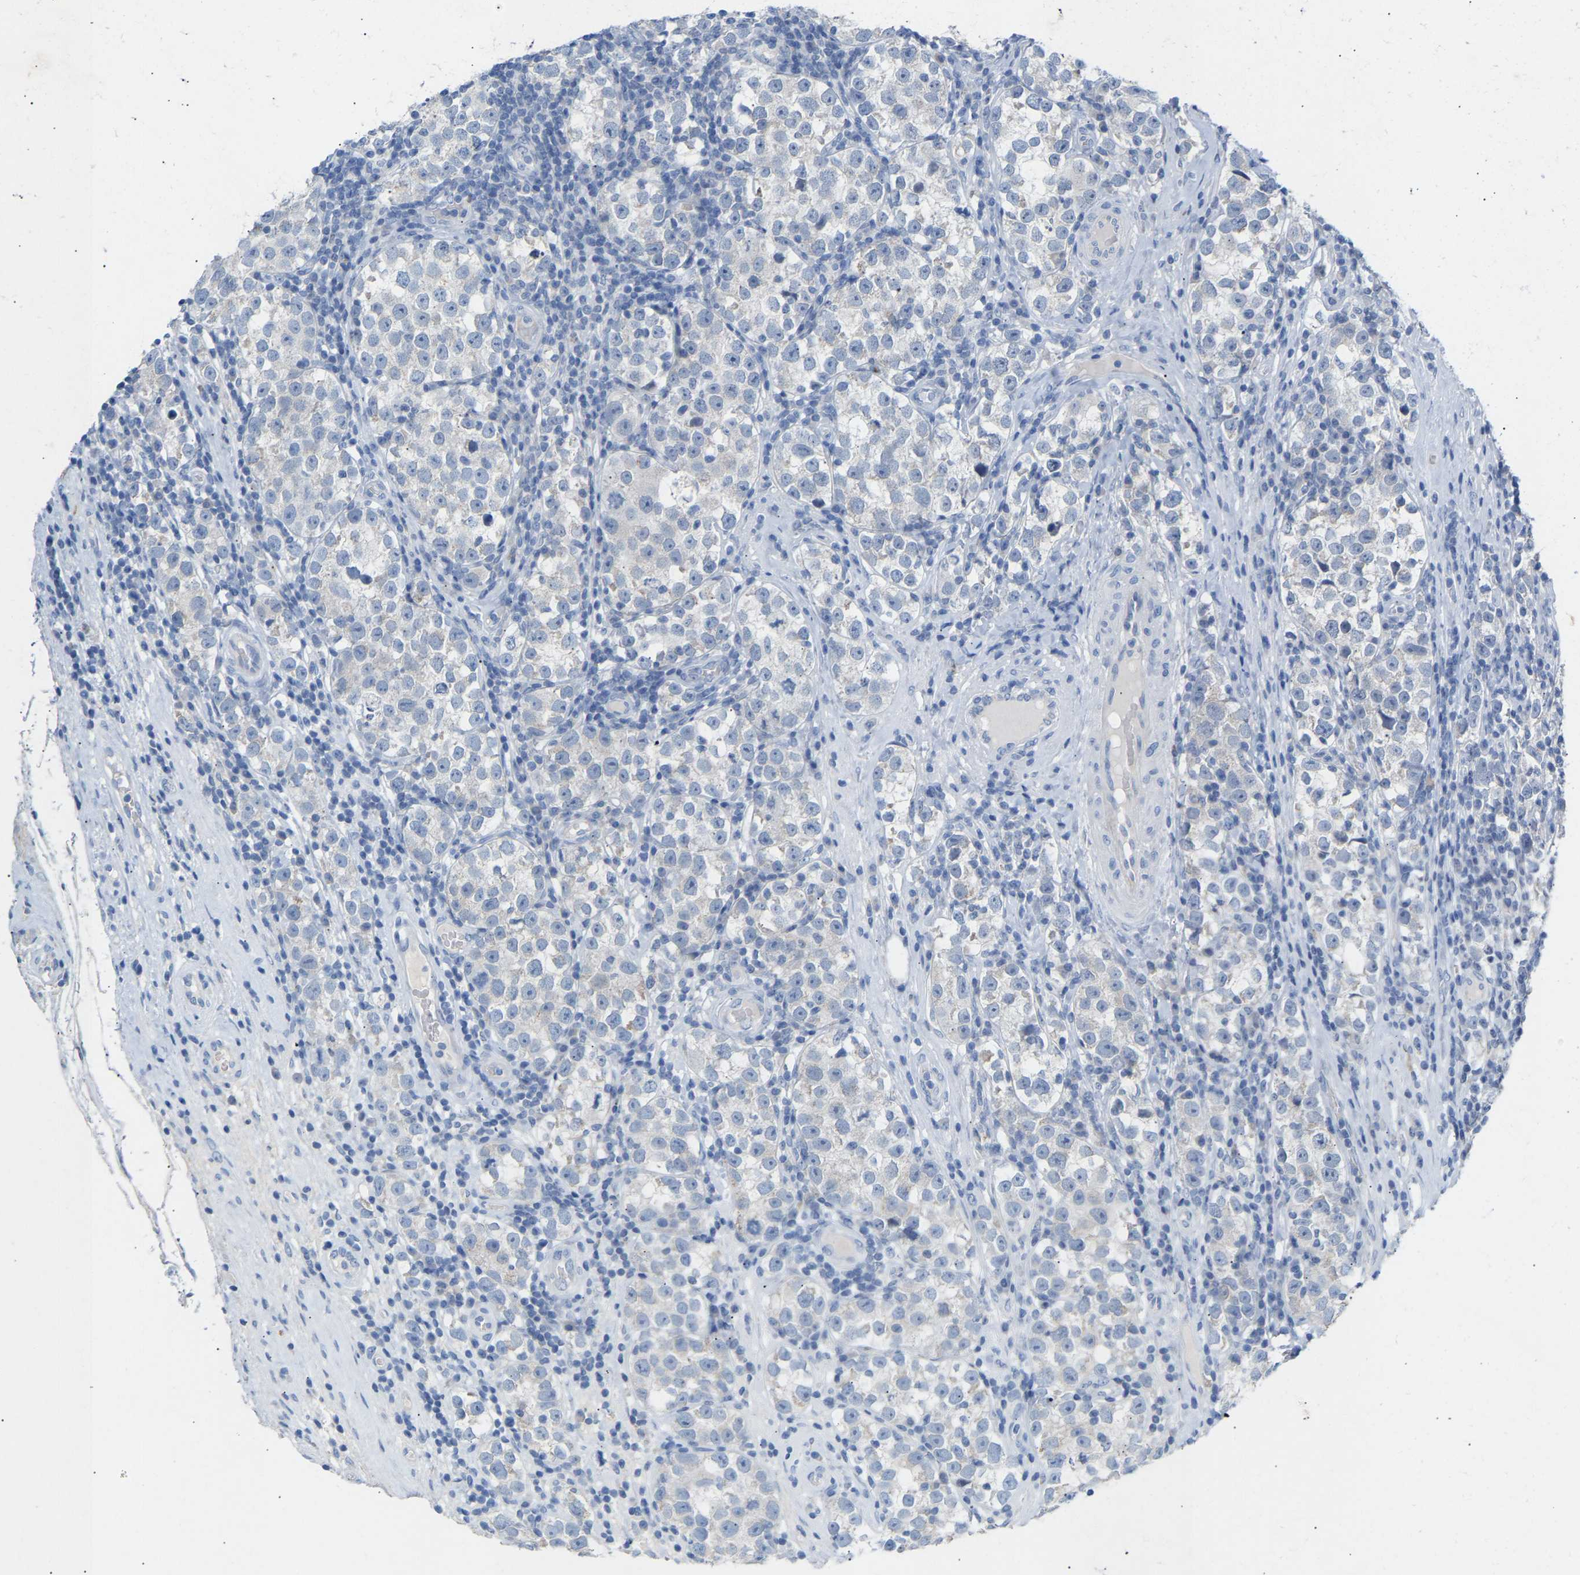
{"staining": {"intensity": "negative", "quantity": "none", "location": "none"}, "tissue": "testis cancer", "cell_type": "Tumor cells", "image_type": "cancer", "snomed": [{"axis": "morphology", "description": "Normal tissue, NOS"}, {"axis": "morphology", "description": "Seminoma, NOS"}, {"axis": "topography", "description": "Testis"}], "caption": "A histopathology image of human seminoma (testis) is negative for staining in tumor cells. (Brightfield microscopy of DAB immunohistochemistry (IHC) at high magnification).", "gene": "PEX1", "patient": {"sex": "male", "age": 43}}